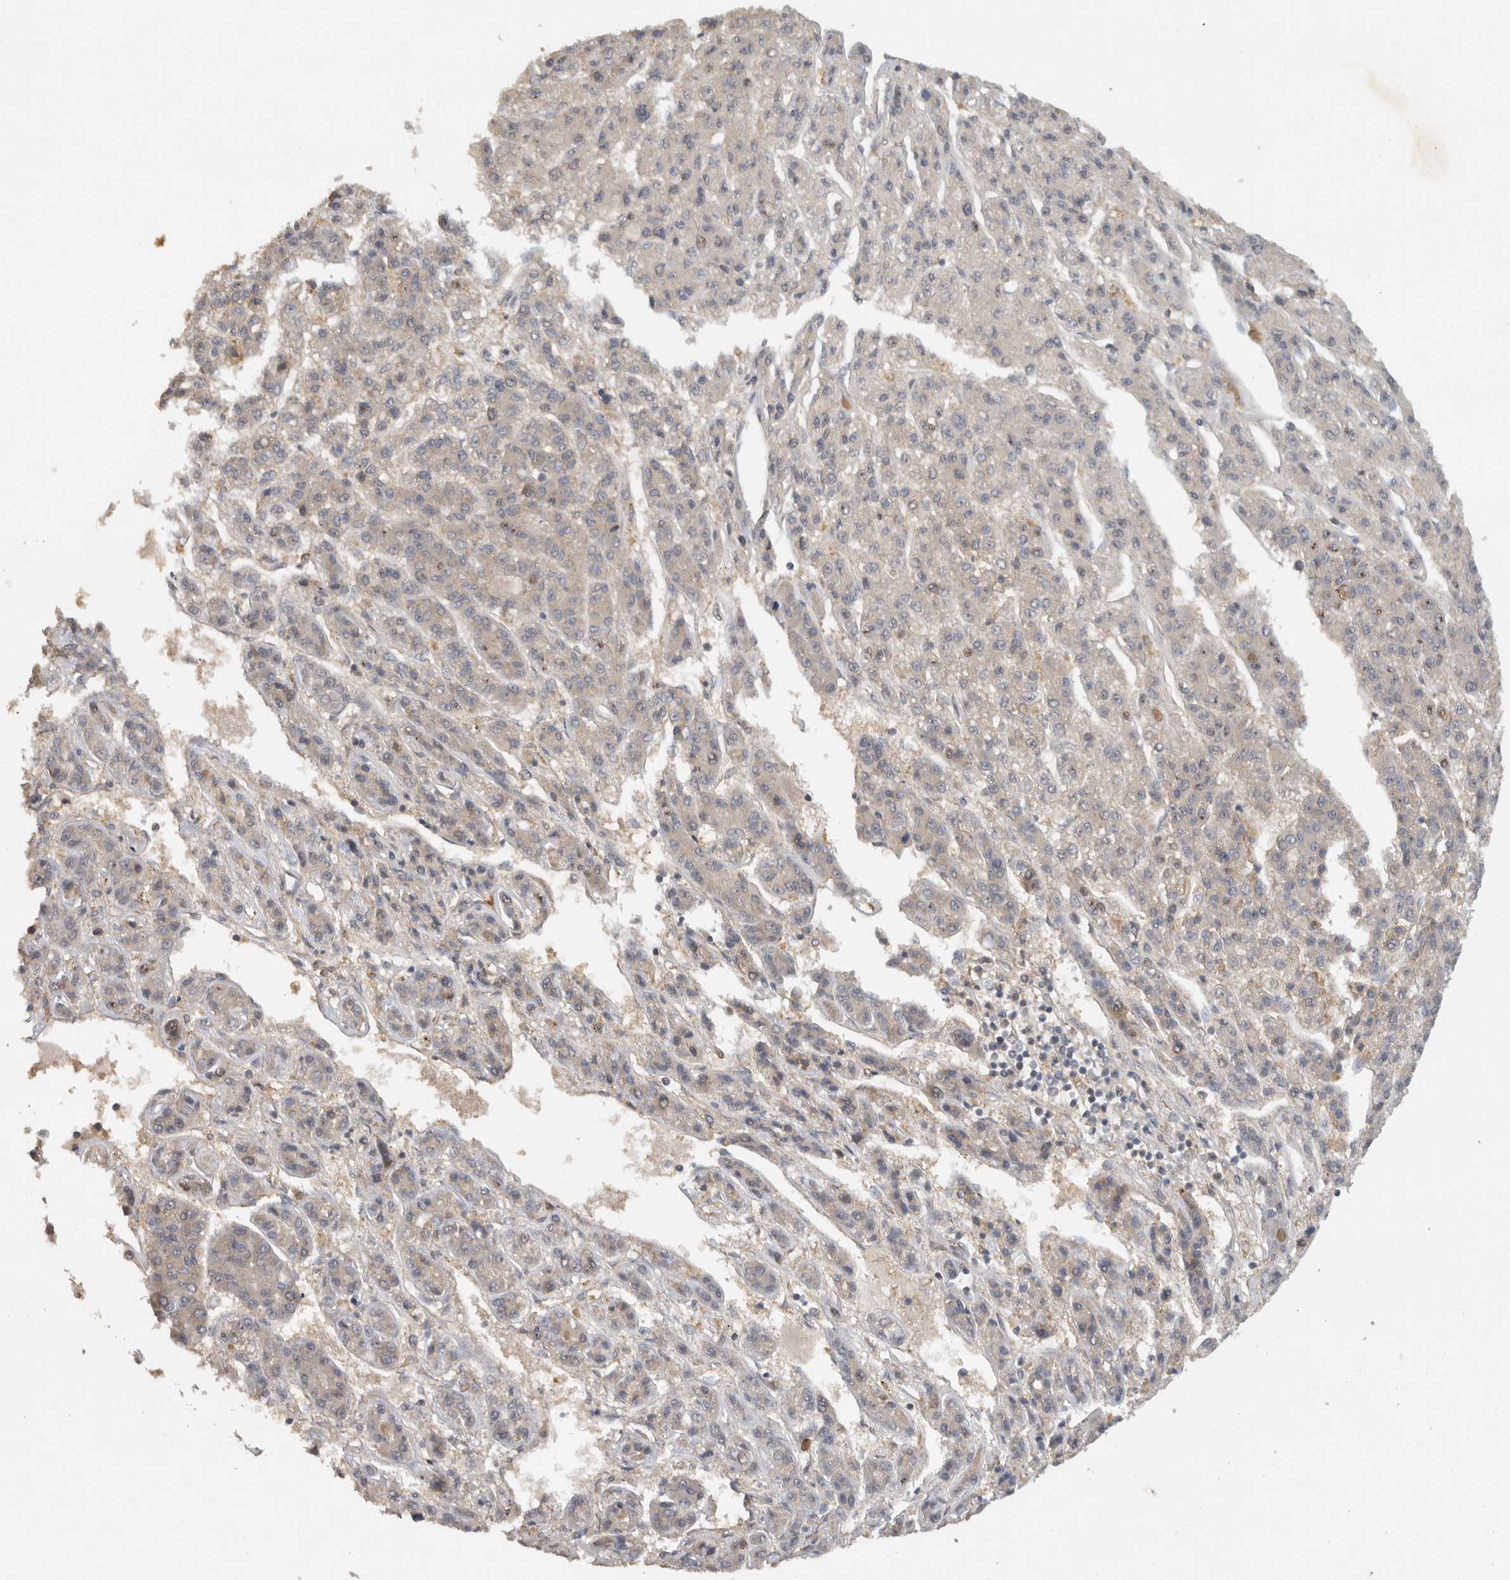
{"staining": {"intensity": "weak", "quantity": "25%-75%", "location": "cytoplasmic/membranous"}, "tissue": "liver cancer", "cell_type": "Tumor cells", "image_type": "cancer", "snomed": [{"axis": "morphology", "description": "Carcinoma, Hepatocellular, NOS"}, {"axis": "topography", "description": "Liver"}], "caption": "Immunohistochemical staining of liver cancer (hepatocellular carcinoma) displays low levels of weak cytoplasmic/membranous protein staining in approximately 25%-75% of tumor cells.", "gene": "VEPH1", "patient": {"sex": "male", "age": 70}}